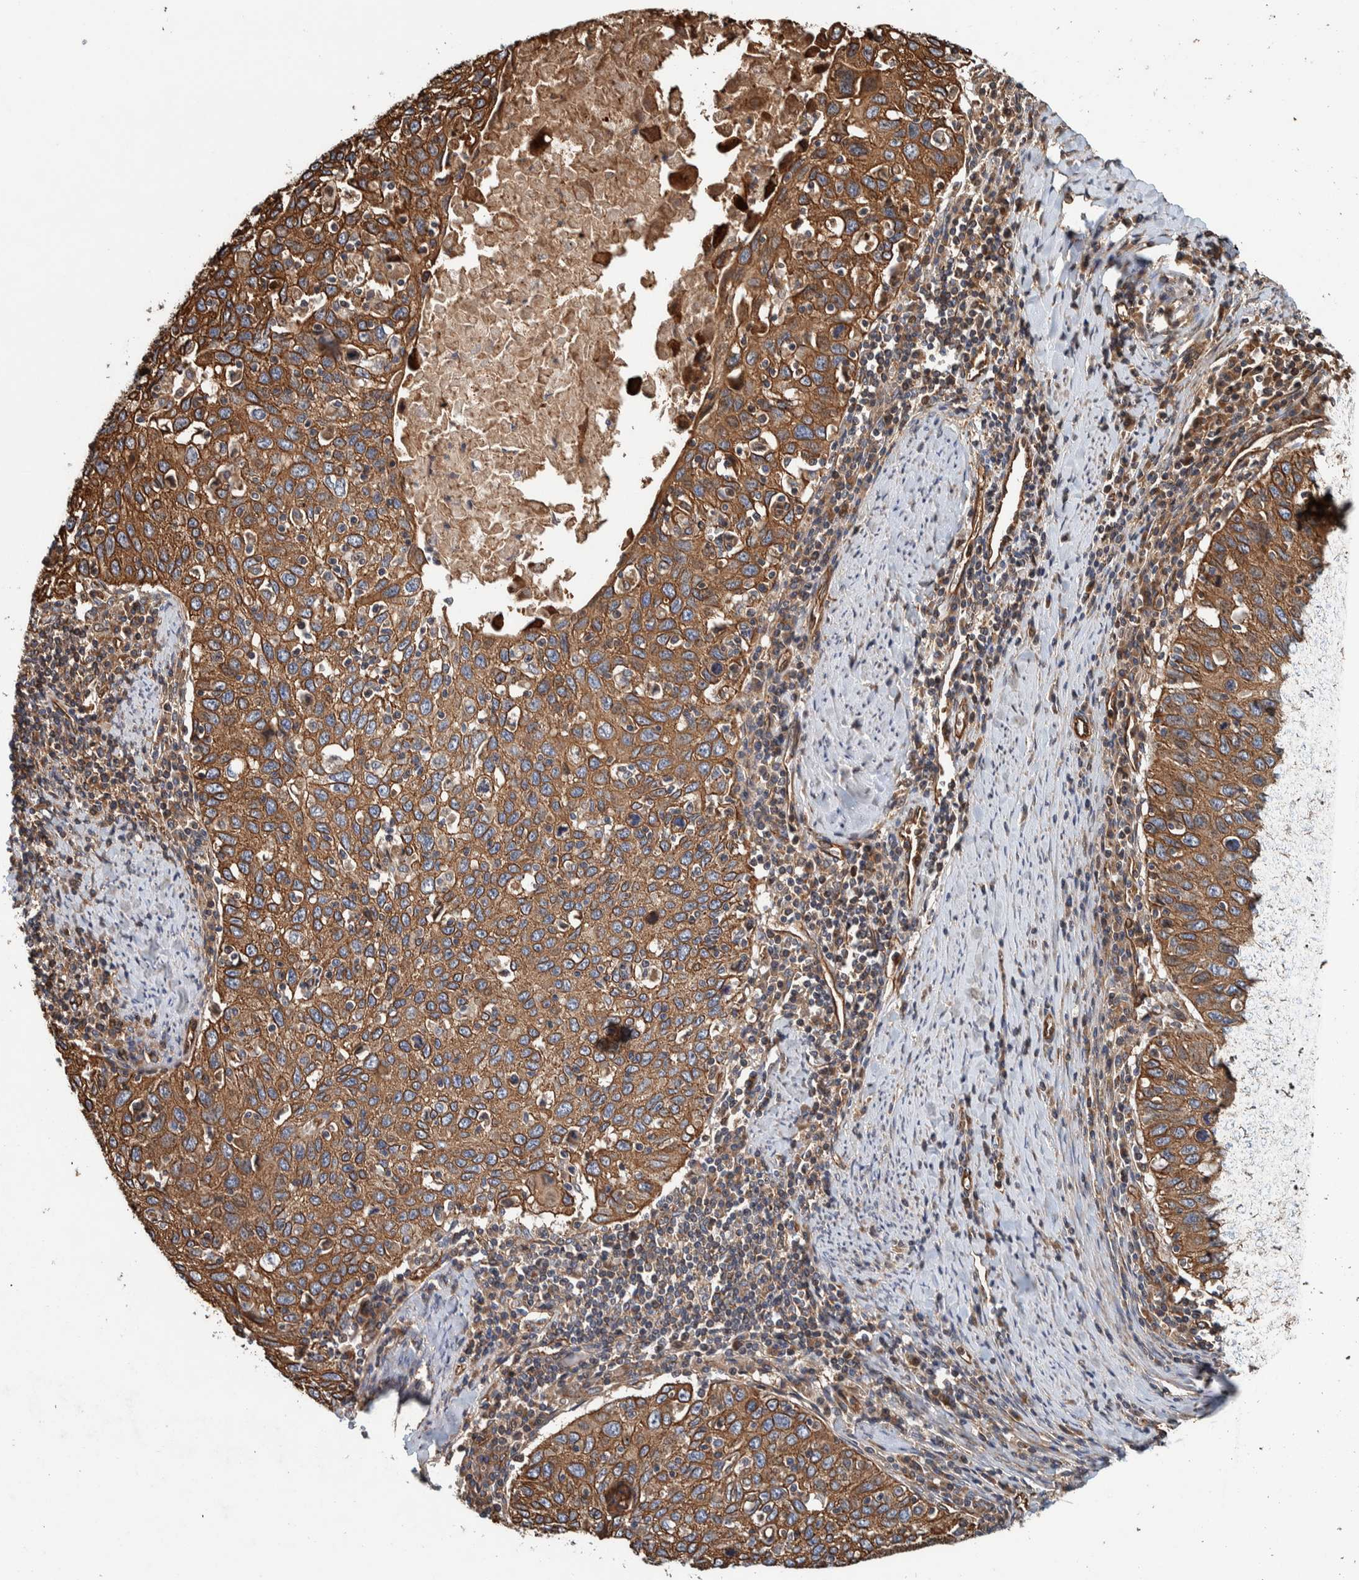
{"staining": {"intensity": "moderate", "quantity": ">75%", "location": "cytoplasmic/membranous"}, "tissue": "cervical cancer", "cell_type": "Tumor cells", "image_type": "cancer", "snomed": [{"axis": "morphology", "description": "Squamous cell carcinoma, NOS"}, {"axis": "topography", "description": "Cervix"}], "caption": "A high-resolution image shows immunohistochemistry (IHC) staining of cervical cancer (squamous cell carcinoma), which shows moderate cytoplasmic/membranous expression in approximately >75% of tumor cells.", "gene": "PKD1L1", "patient": {"sex": "female", "age": 53}}